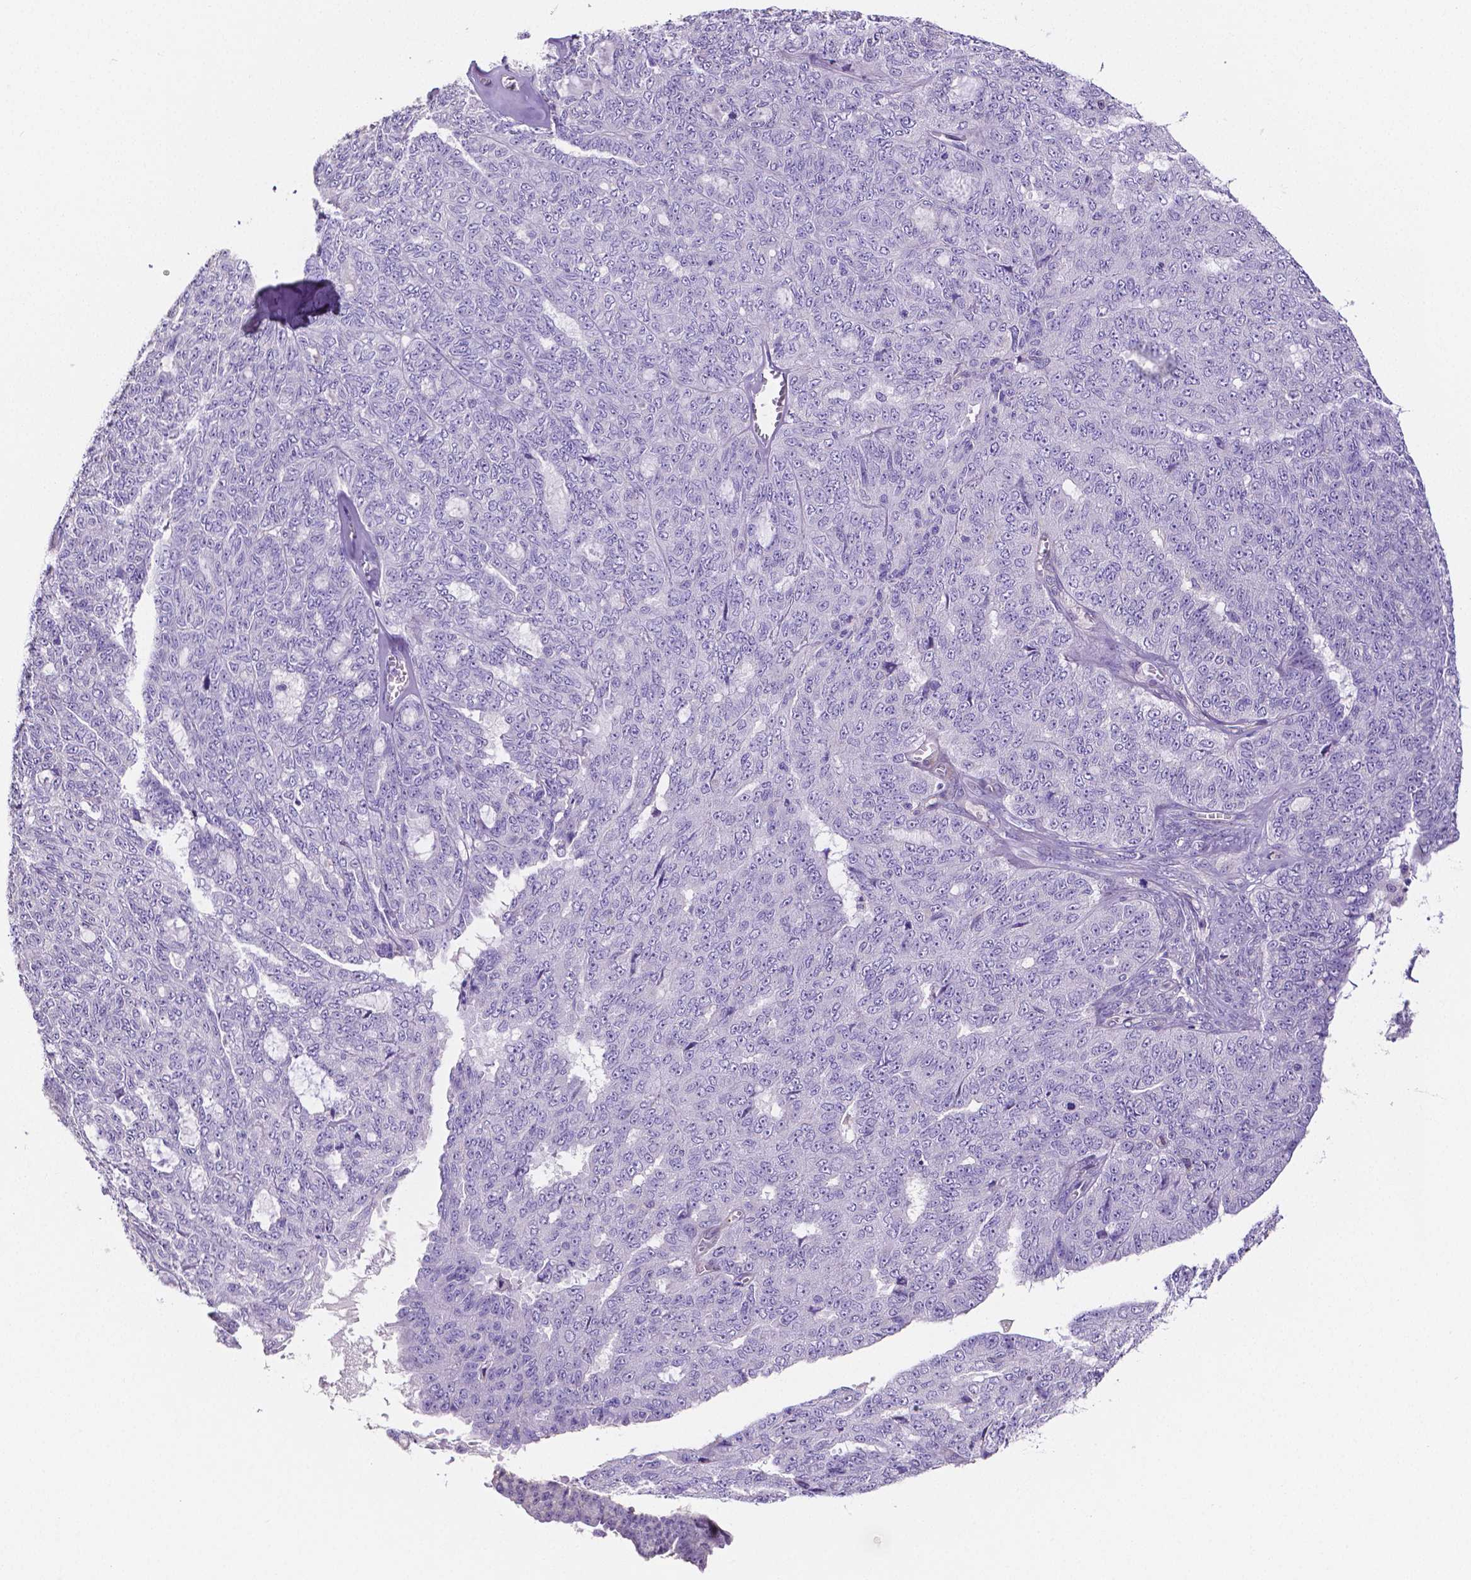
{"staining": {"intensity": "negative", "quantity": "none", "location": "none"}, "tissue": "ovarian cancer", "cell_type": "Tumor cells", "image_type": "cancer", "snomed": [{"axis": "morphology", "description": "Cystadenocarcinoma, serous, NOS"}, {"axis": "topography", "description": "Ovary"}], "caption": "Ovarian cancer was stained to show a protein in brown. There is no significant positivity in tumor cells.", "gene": "MMP9", "patient": {"sex": "female", "age": 71}}